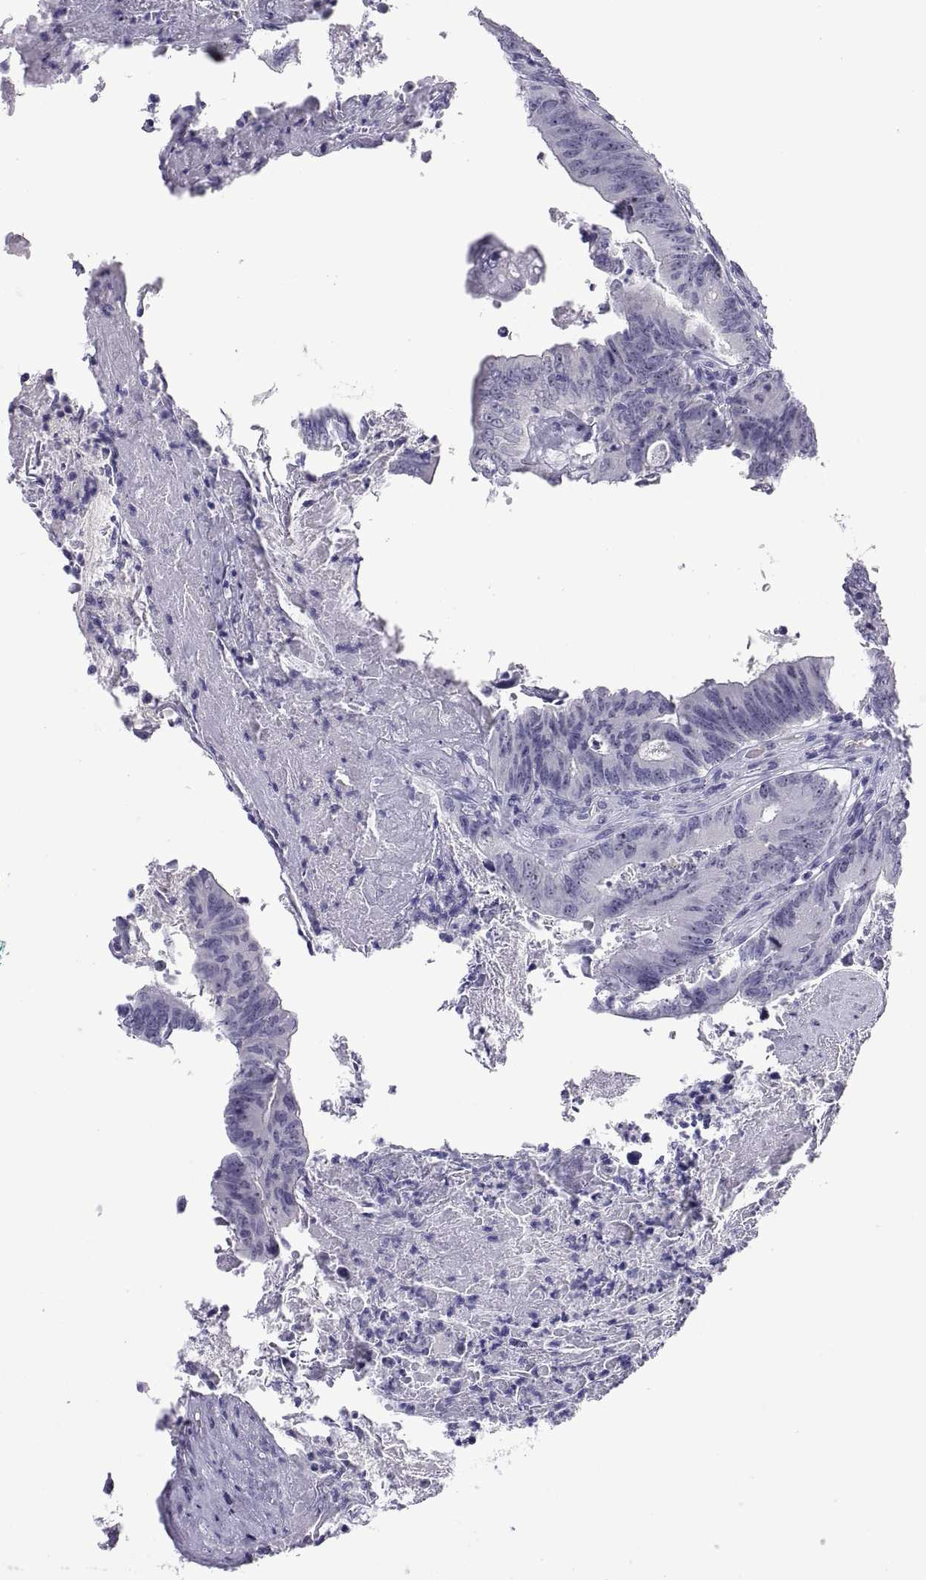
{"staining": {"intensity": "negative", "quantity": "none", "location": "none"}, "tissue": "colorectal cancer", "cell_type": "Tumor cells", "image_type": "cancer", "snomed": [{"axis": "morphology", "description": "Adenocarcinoma, NOS"}, {"axis": "topography", "description": "Colon"}], "caption": "Tumor cells show no significant staining in colorectal adenocarcinoma. (Stains: DAB immunohistochemistry with hematoxylin counter stain, Microscopy: brightfield microscopy at high magnification).", "gene": "VSX2", "patient": {"sex": "female", "age": 70}}